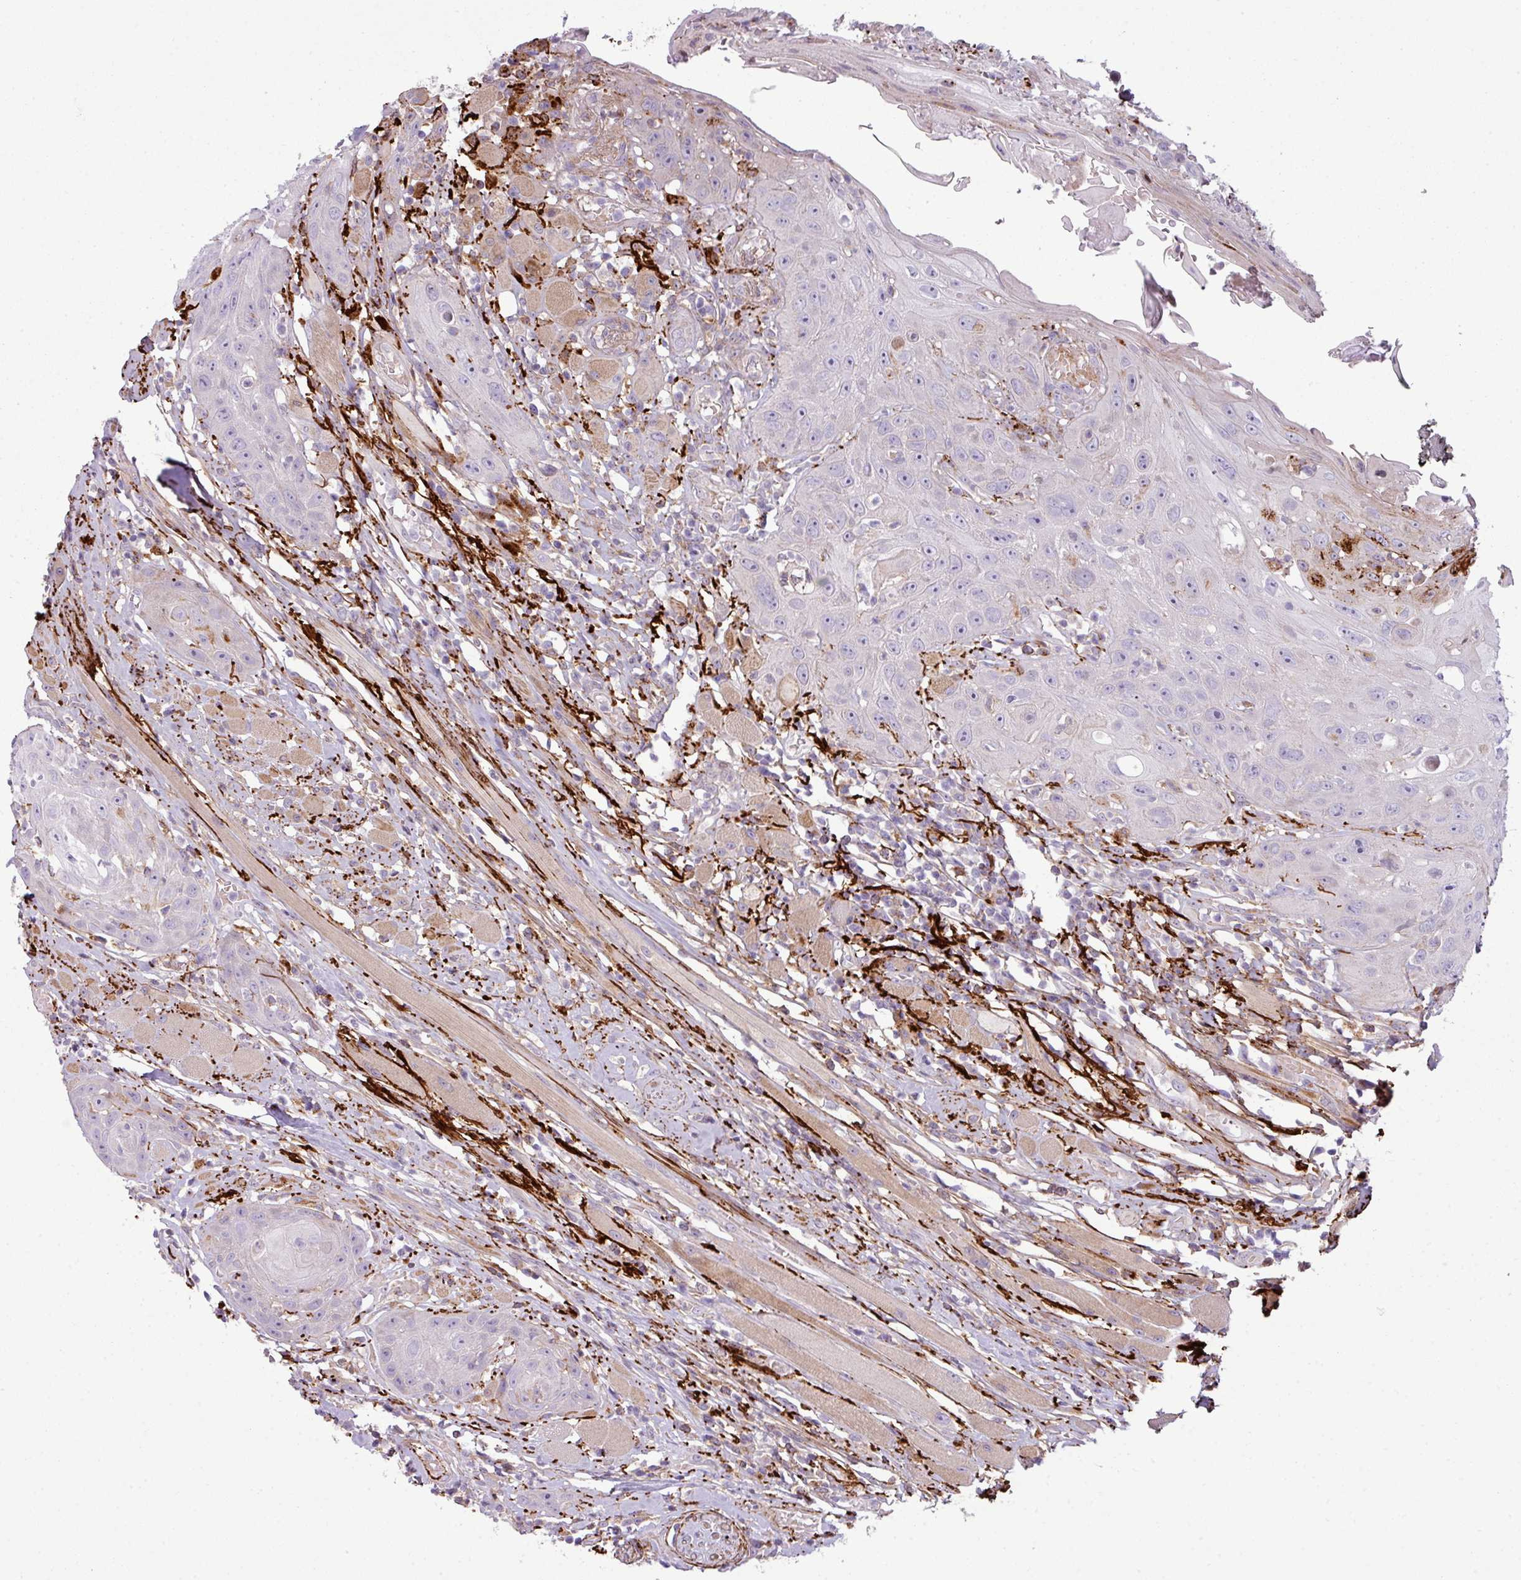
{"staining": {"intensity": "negative", "quantity": "none", "location": "none"}, "tissue": "head and neck cancer", "cell_type": "Tumor cells", "image_type": "cancer", "snomed": [{"axis": "morphology", "description": "Squamous cell carcinoma, NOS"}, {"axis": "topography", "description": "Head-Neck"}], "caption": "This is an IHC image of head and neck cancer (squamous cell carcinoma). There is no staining in tumor cells.", "gene": "COL8A1", "patient": {"sex": "female", "age": 59}}